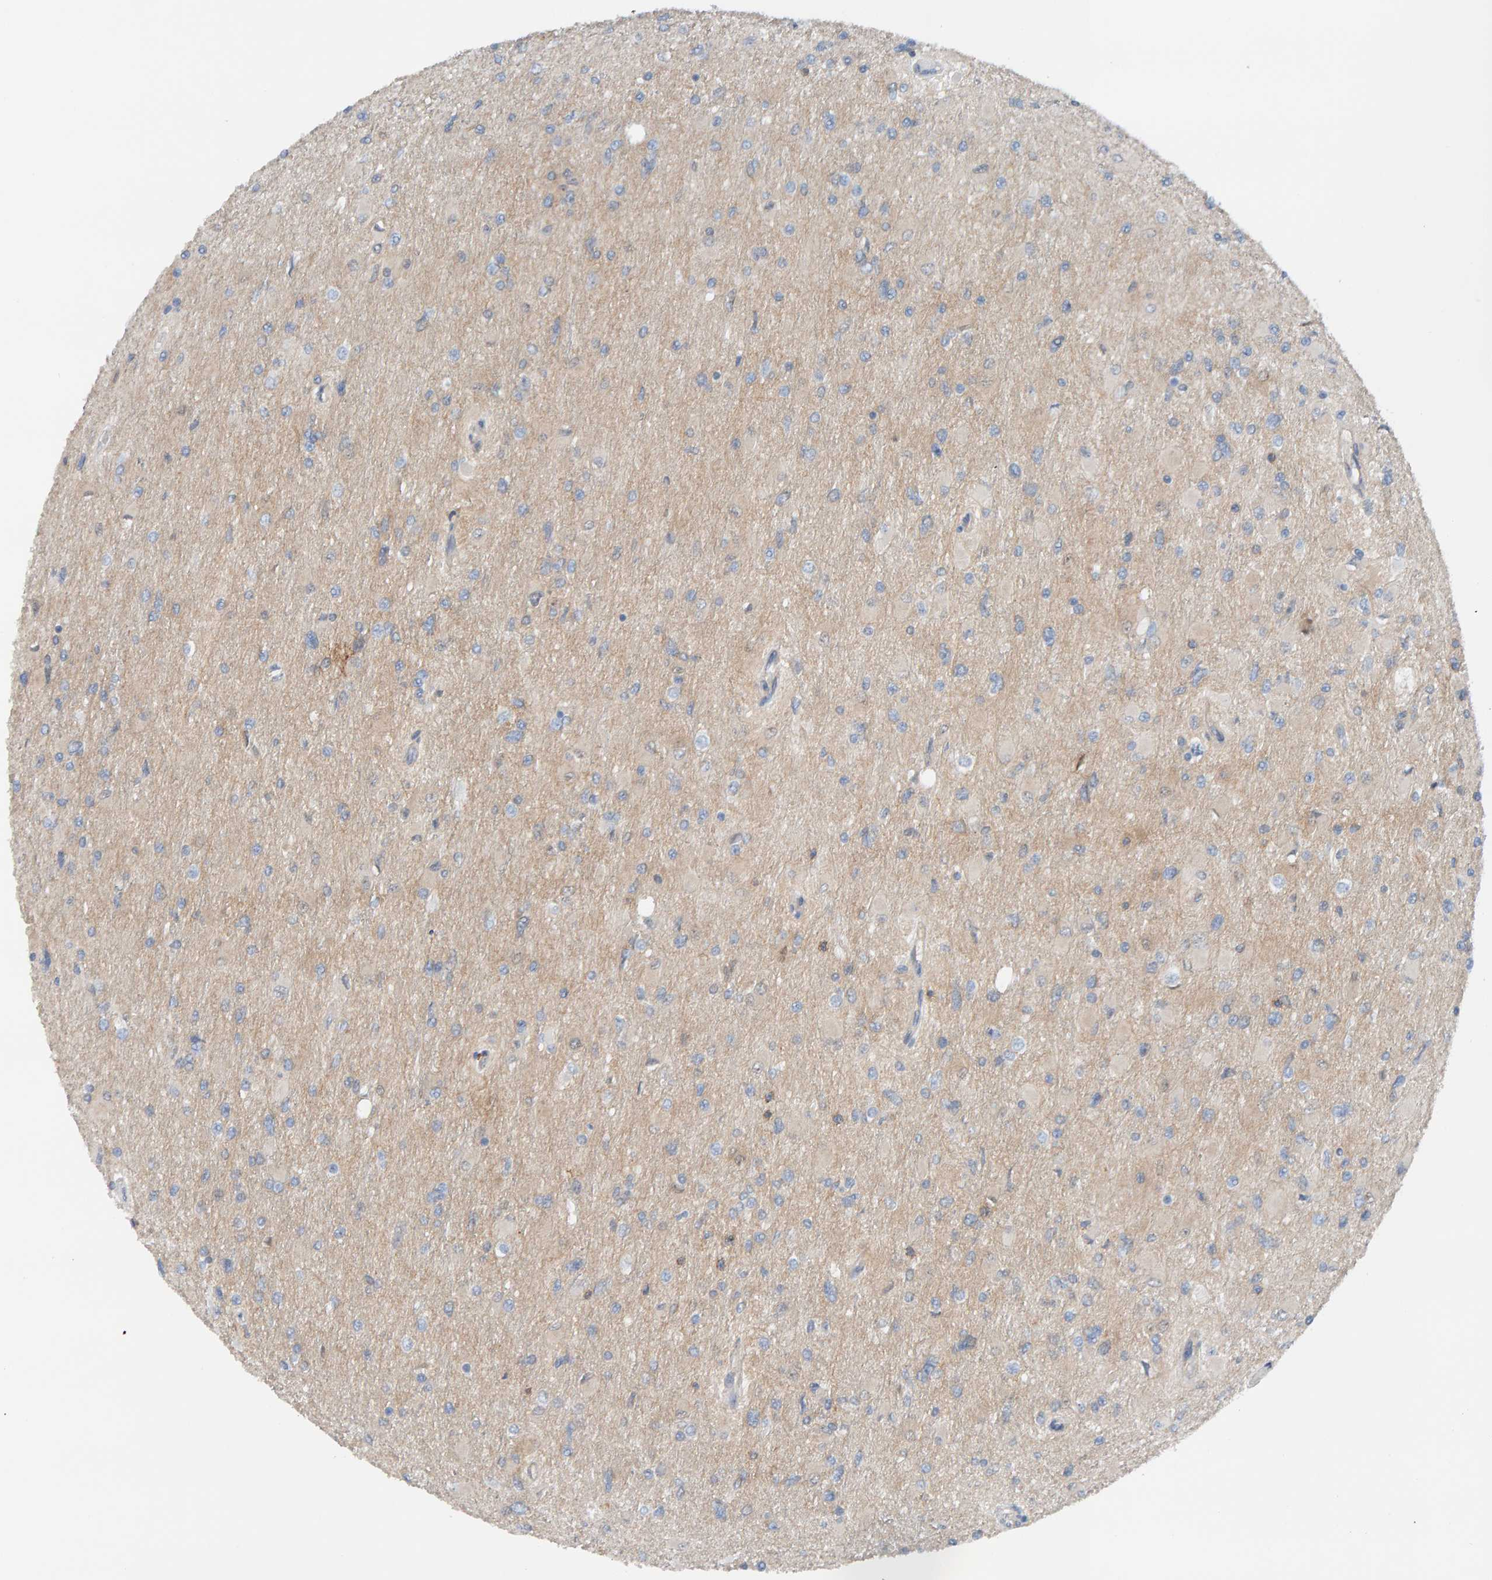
{"staining": {"intensity": "weak", "quantity": "<25%", "location": "cytoplasmic/membranous"}, "tissue": "glioma", "cell_type": "Tumor cells", "image_type": "cancer", "snomed": [{"axis": "morphology", "description": "Glioma, malignant, High grade"}, {"axis": "topography", "description": "Cerebral cortex"}], "caption": "Tumor cells show no significant protein positivity in glioma.", "gene": "FYN", "patient": {"sex": "female", "age": 36}}